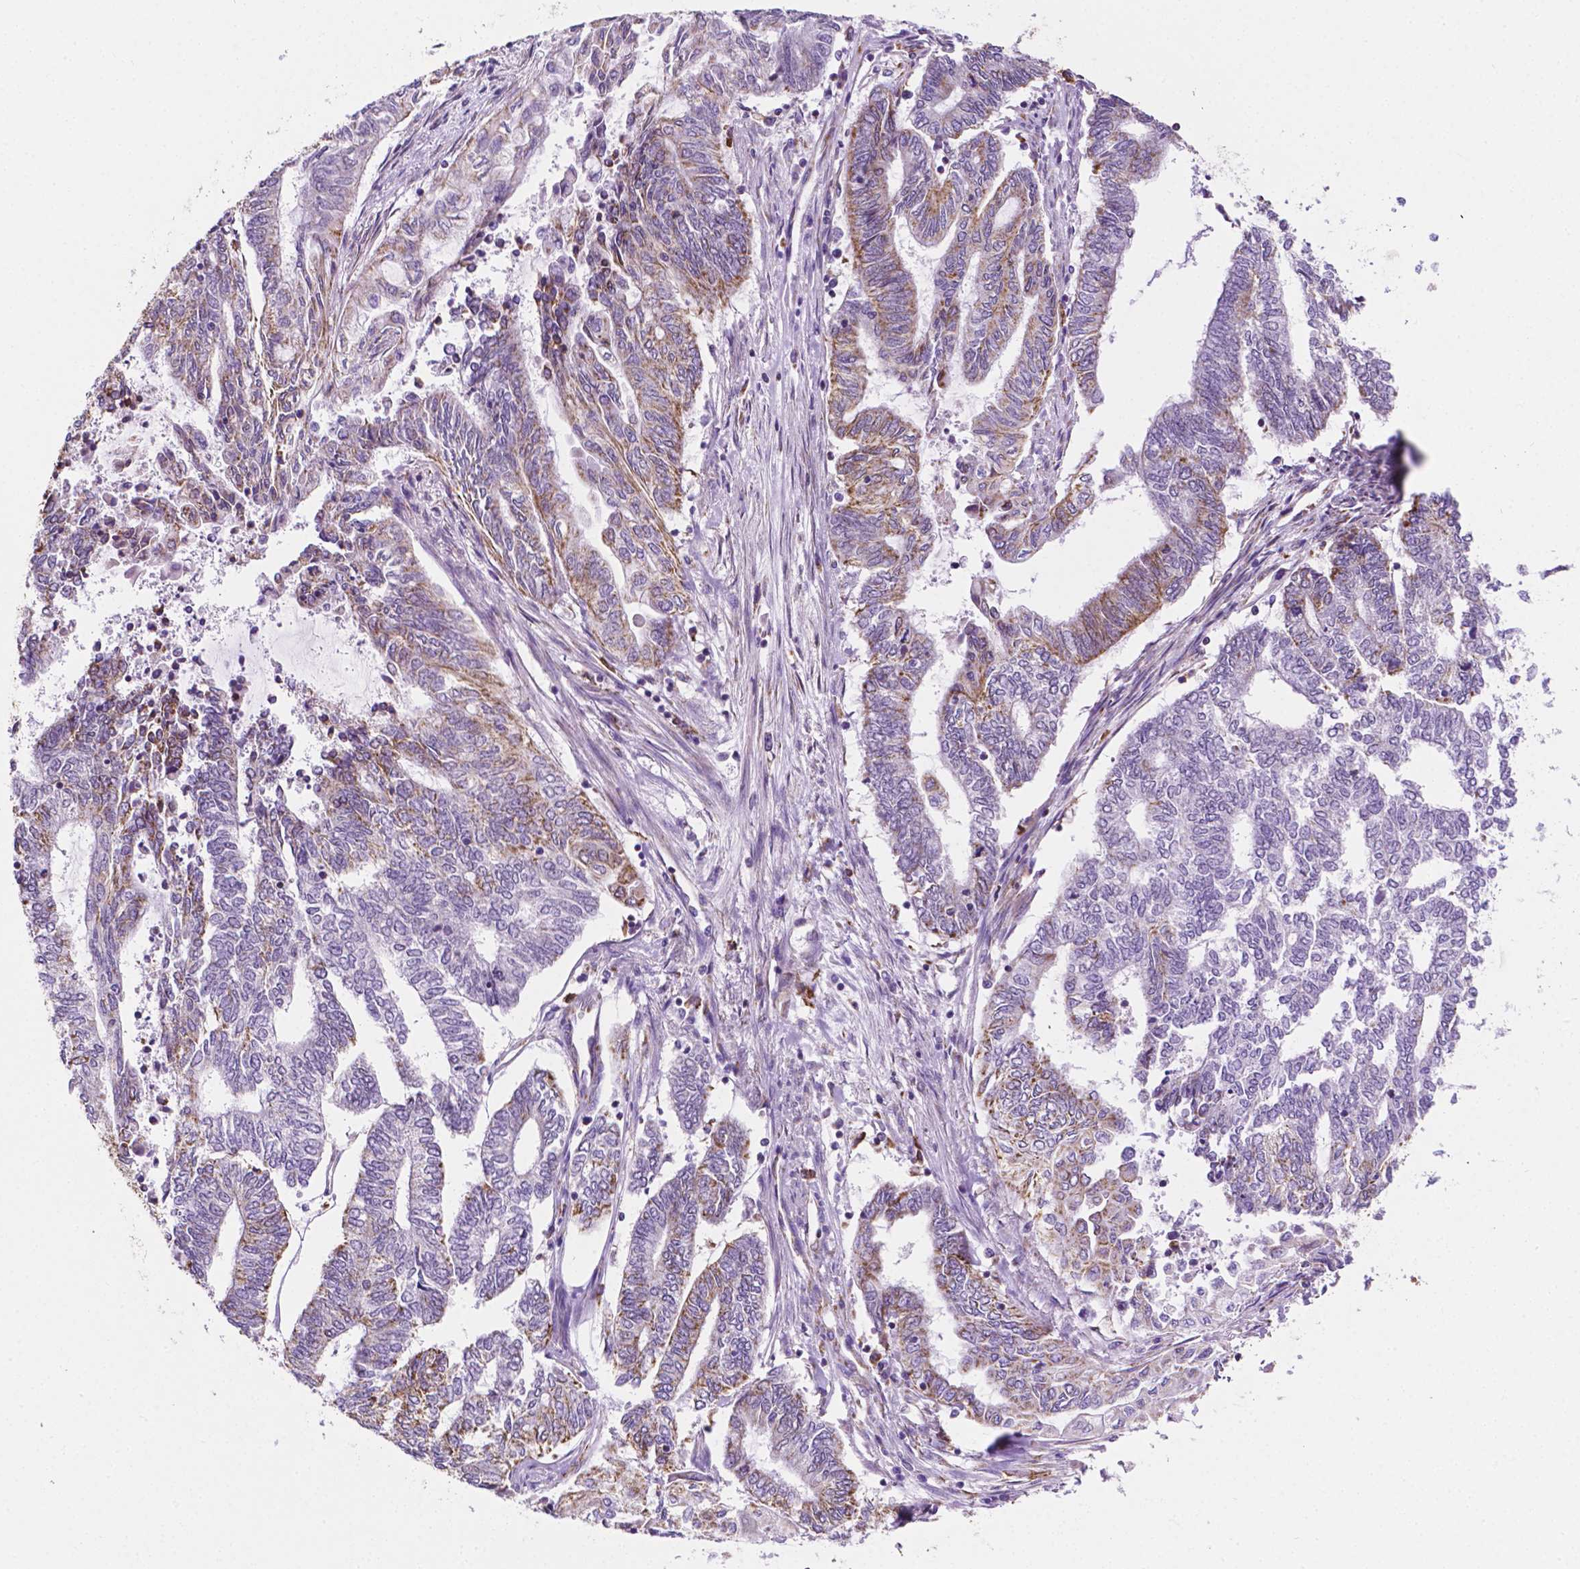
{"staining": {"intensity": "strong", "quantity": "<25%", "location": "cytoplasmic/membranous"}, "tissue": "endometrial cancer", "cell_type": "Tumor cells", "image_type": "cancer", "snomed": [{"axis": "morphology", "description": "Adenocarcinoma, NOS"}, {"axis": "topography", "description": "Uterus"}, {"axis": "topography", "description": "Endometrium"}], "caption": "A histopathology image of human adenocarcinoma (endometrial) stained for a protein displays strong cytoplasmic/membranous brown staining in tumor cells.", "gene": "RMDN3", "patient": {"sex": "female", "age": 70}}